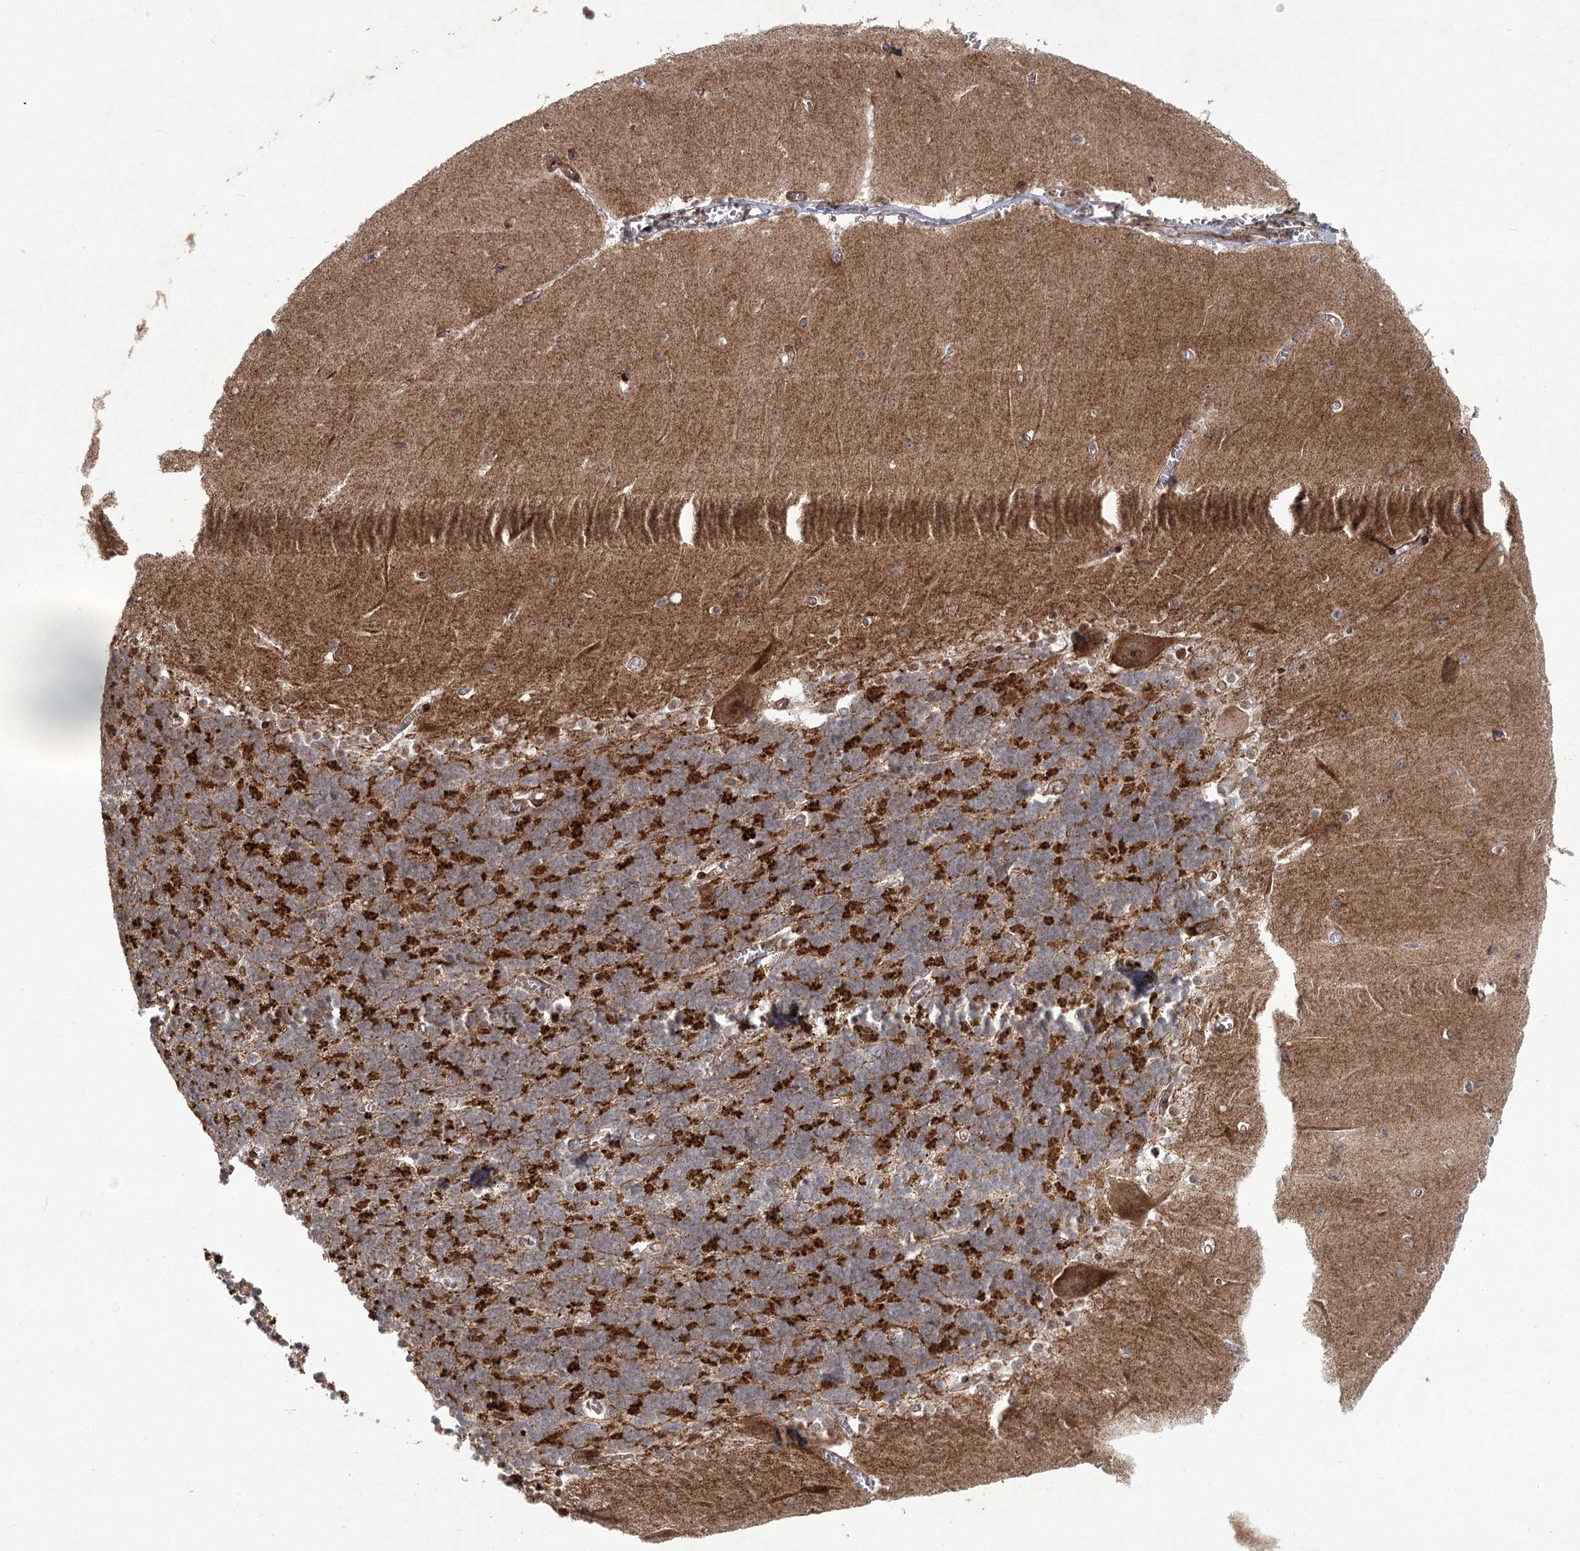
{"staining": {"intensity": "strong", "quantity": "25%-75%", "location": "cytoplasmic/membranous"}, "tissue": "cerebellum", "cell_type": "Cells in granular layer", "image_type": "normal", "snomed": [{"axis": "morphology", "description": "Normal tissue, NOS"}, {"axis": "topography", "description": "Cerebellum"}], "caption": "Immunohistochemical staining of unremarkable cerebellum reveals 25%-75% levels of strong cytoplasmic/membranous protein staining in approximately 25%-75% of cells in granular layer.", "gene": "PARM1", "patient": {"sex": "male", "age": 37}}